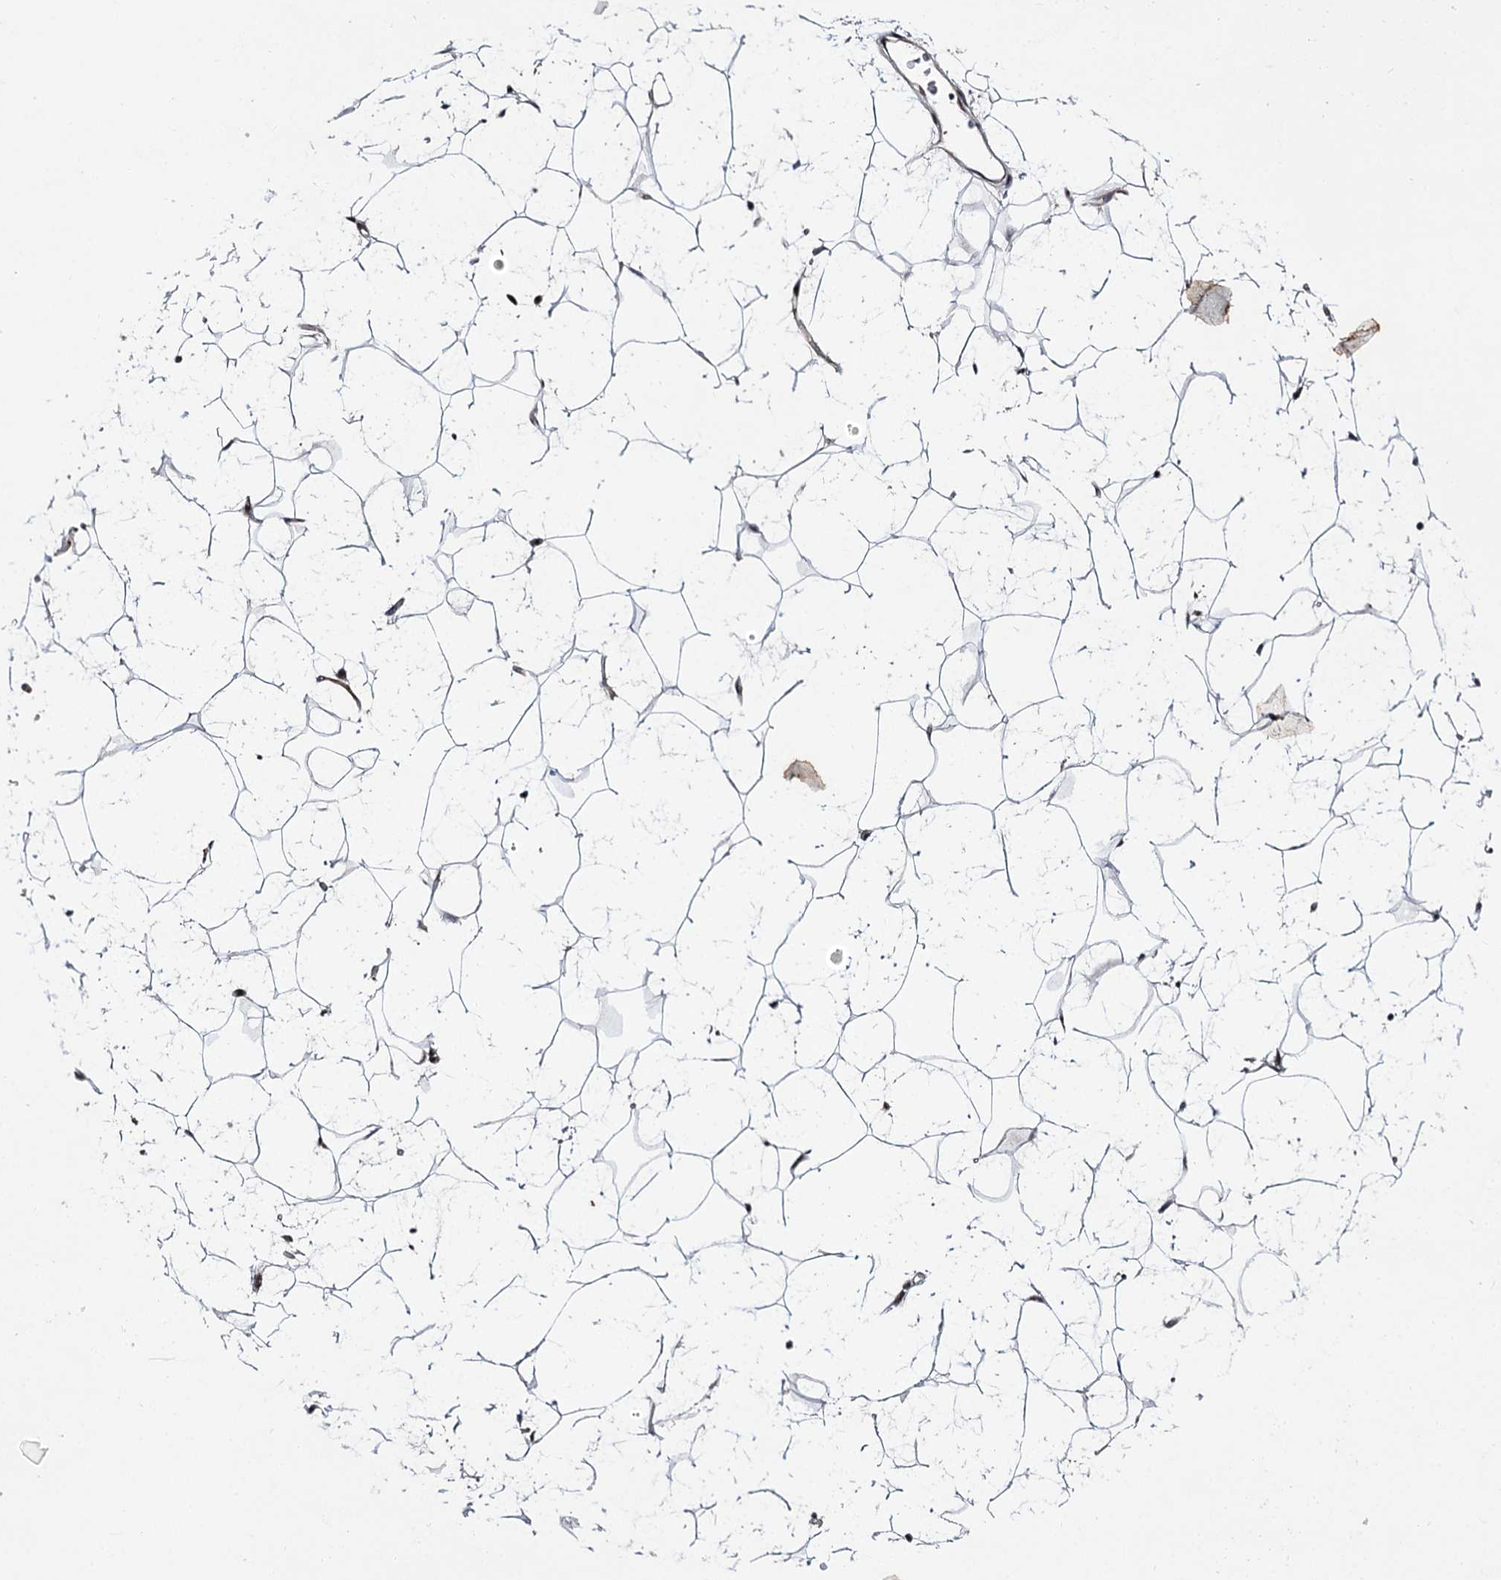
{"staining": {"intensity": "moderate", "quantity": "25%-75%", "location": "nuclear"}, "tissue": "adipose tissue", "cell_type": "Adipocytes", "image_type": "normal", "snomed": [{"axis": "morphology", "description": "Normal tissue, NOS"}, {"axis": "topography", "description": "Breast"}], "caption": "Adipocytes demonstrate medium levels of moderate nuclear expression in about 25%-75% of cells in normal adipose tissue.", "gene": "ITFG2", "patient": {"sex": "female", "age": 26}}